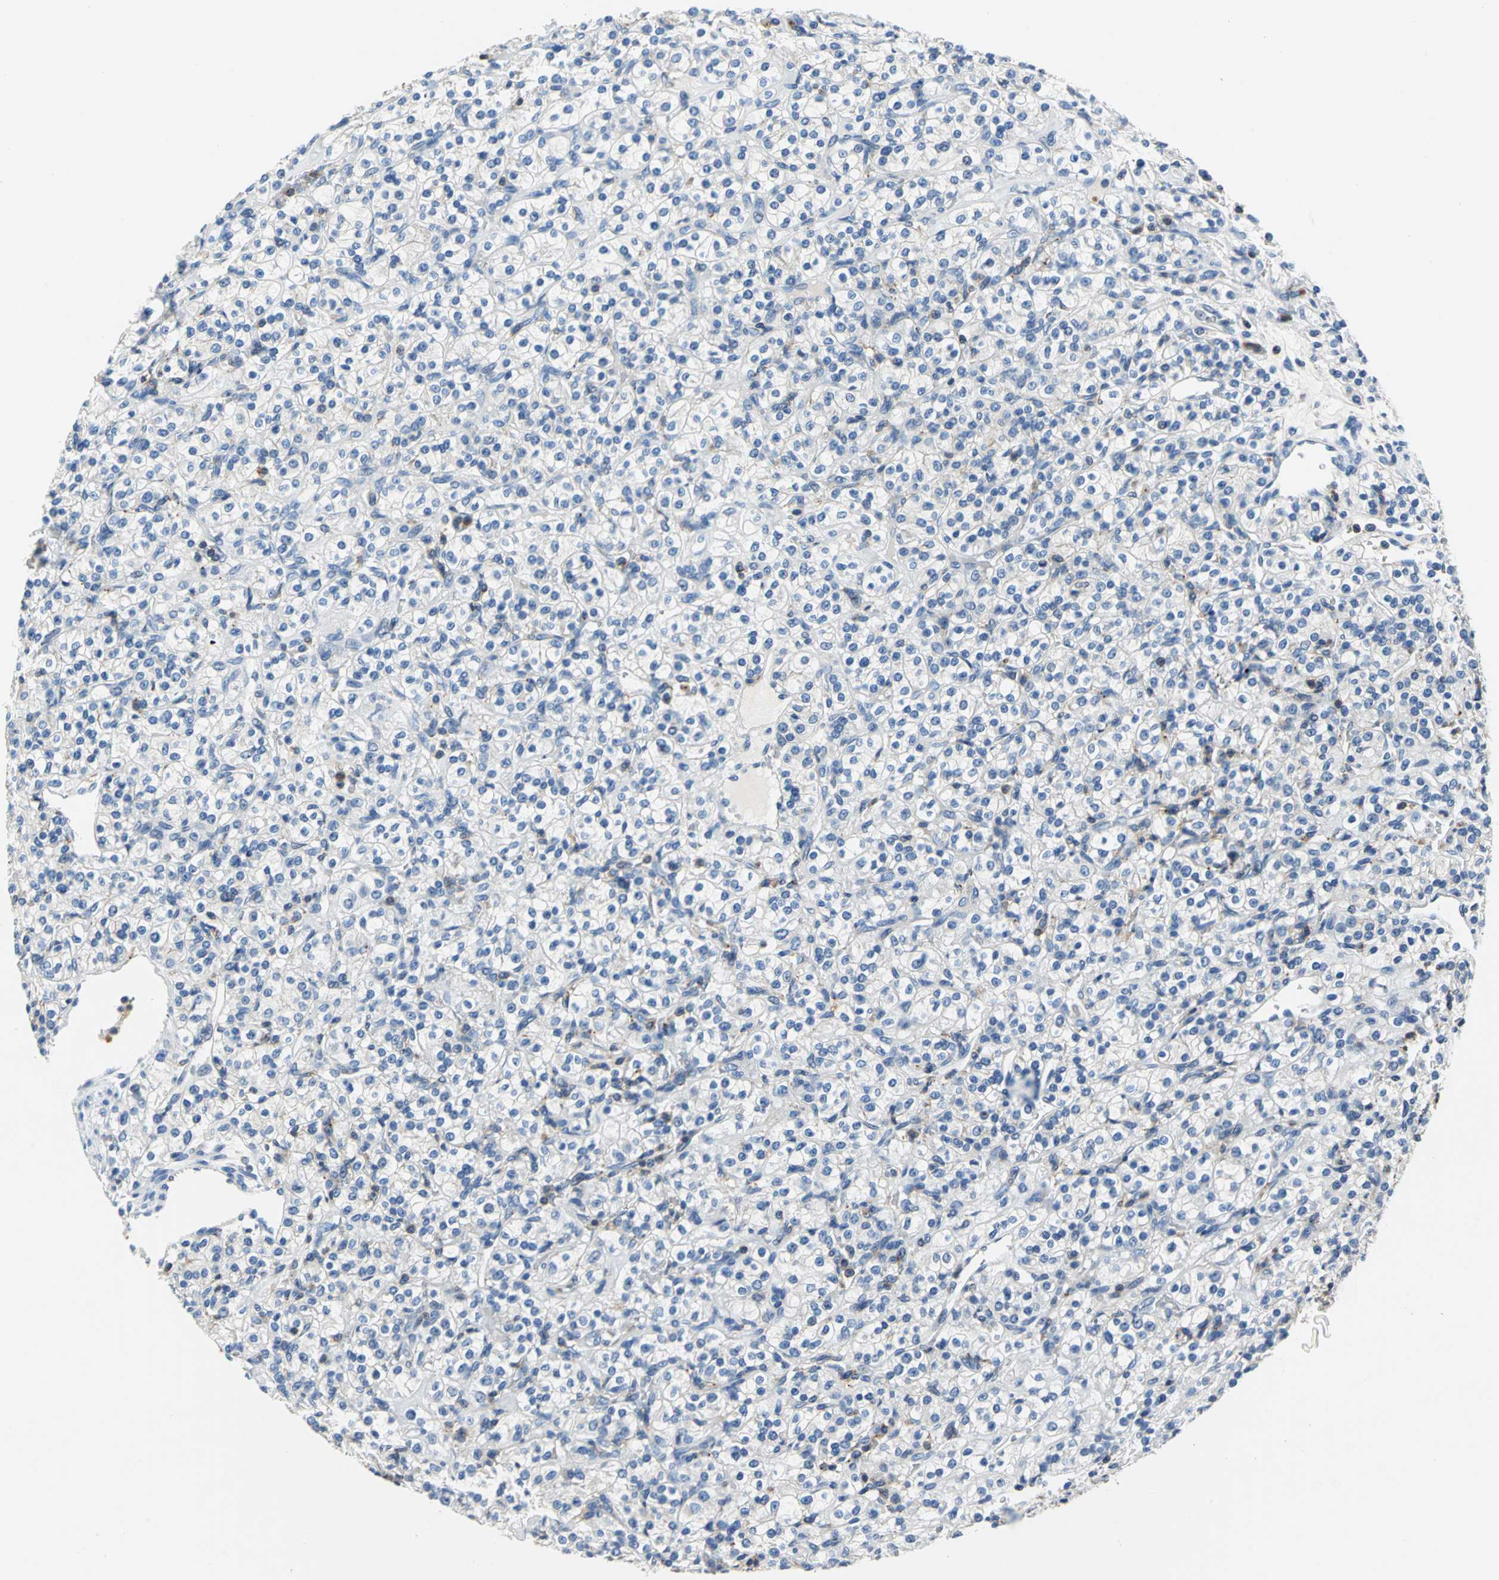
{"staining": {"intensity": "negative", "quantity": "none", "location": "none"}, "tissue": "renal cancer", "cell_type": "Tumor cells", "image_type": "cancer", "snomed": [{"axis": "morphology", "description": "Adenocarcinoma, NOS"}, {"axis": "topography", "description": "Kidney"}], "caption": "Immunohistochemical staining of renal cancer shows no significant expression in tumor cells.", "gene": "SEPTIN6", "patient": {"sex": "male", "age": 77}}